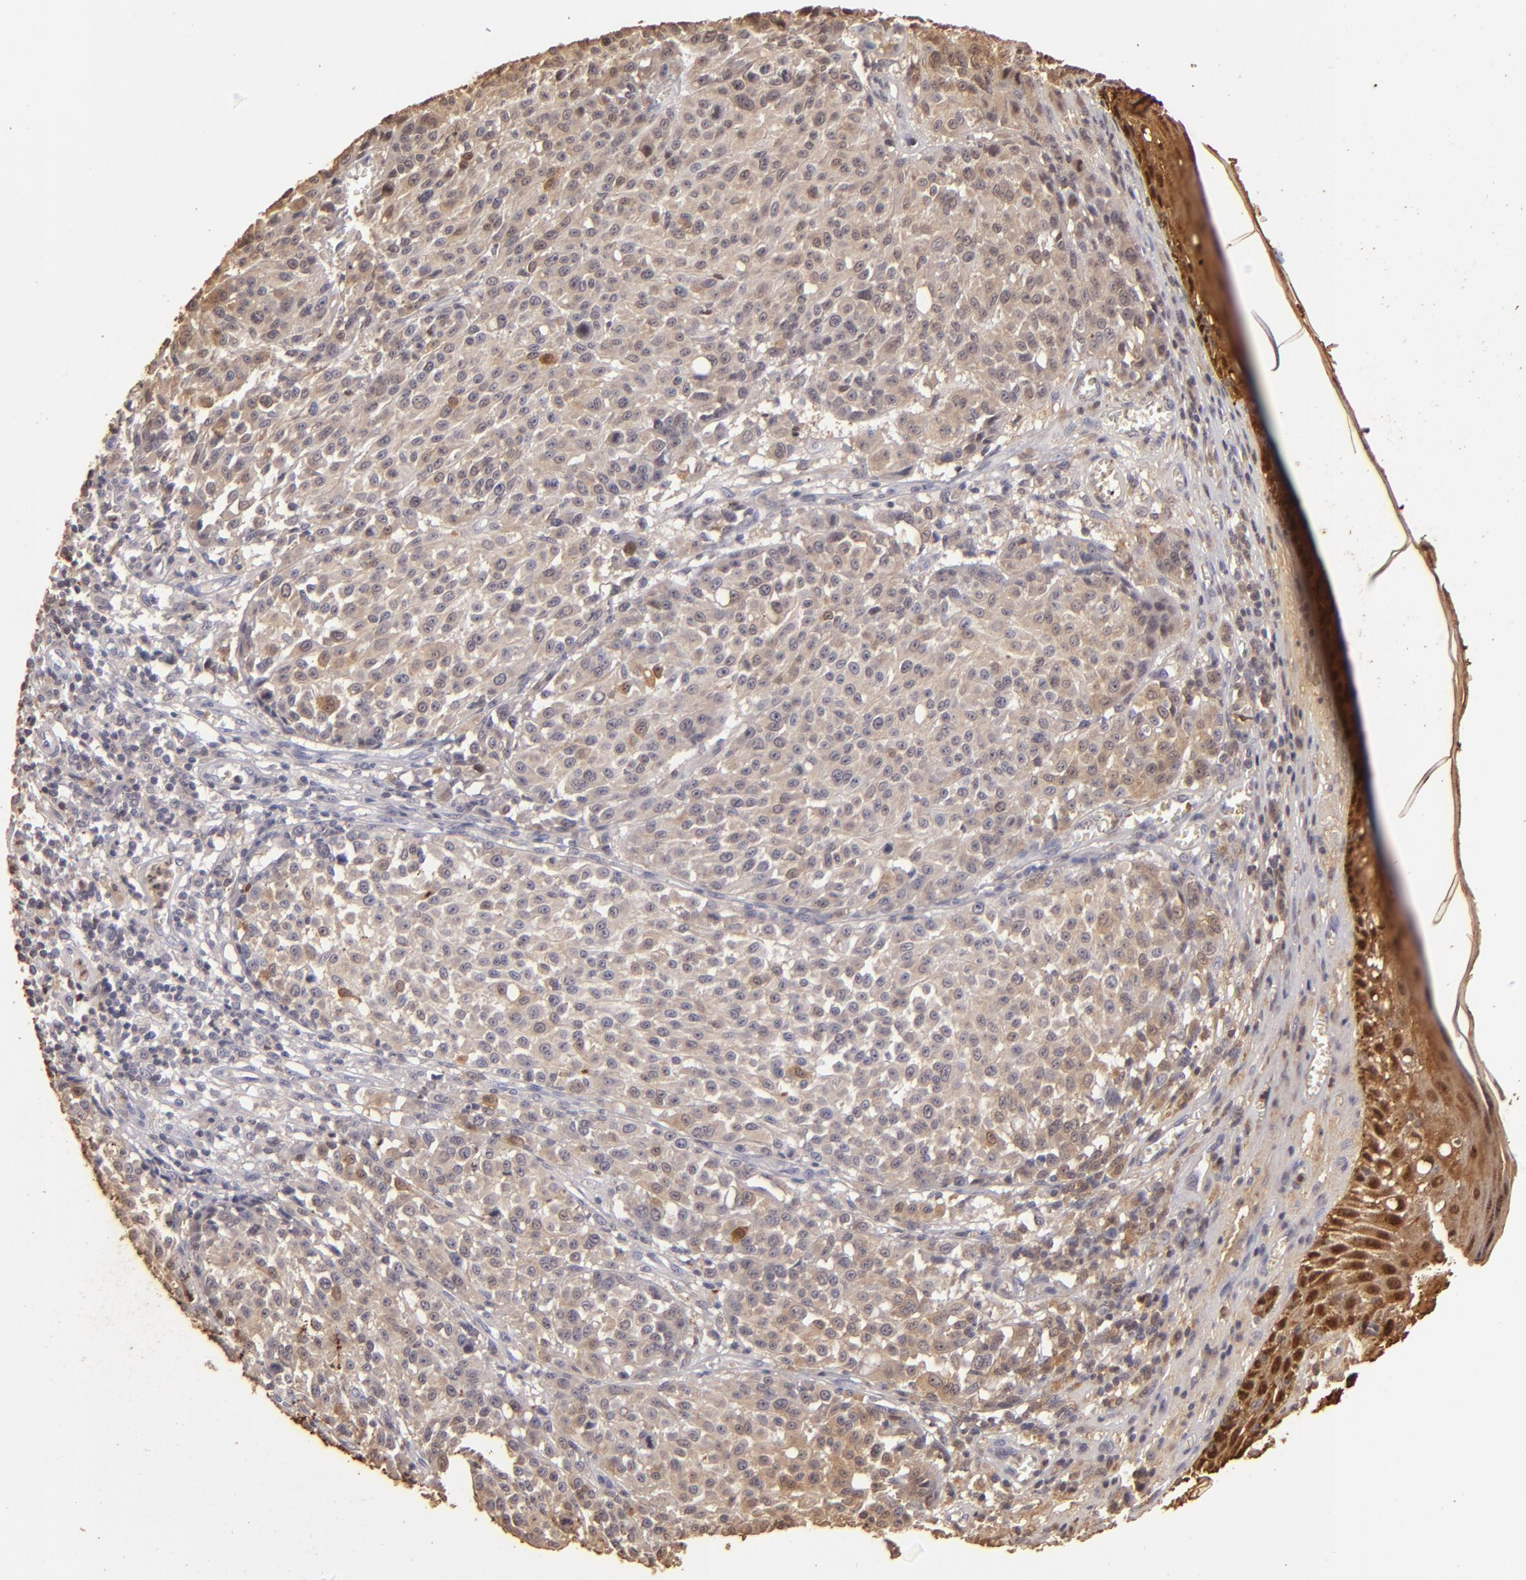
{"staining": {"intensity": "weak", "quantity": "25%-75%", "location": "cytoplasmic/membranous,nuclear"}, "tissue": "melanoma", "cell_type": "Tumor cells", "image_type": "cancer", "snomed": [{"axis": "morphology", "description": "Malignant melanoma, NOS"}, {"axis": "topography", "description": "Skin"}], "caption": "High-magnification brightfield microscopy of malignant melanoma stained with DAB (brown) and counterstained with hematoxylin (blue). tumor cells exhibit weak cytoplasmic/membranous and nuclear positivity is present in about25%-75% of cells.", "gene": "S100A2", "patient": {"sex": "female", "age": 49}}